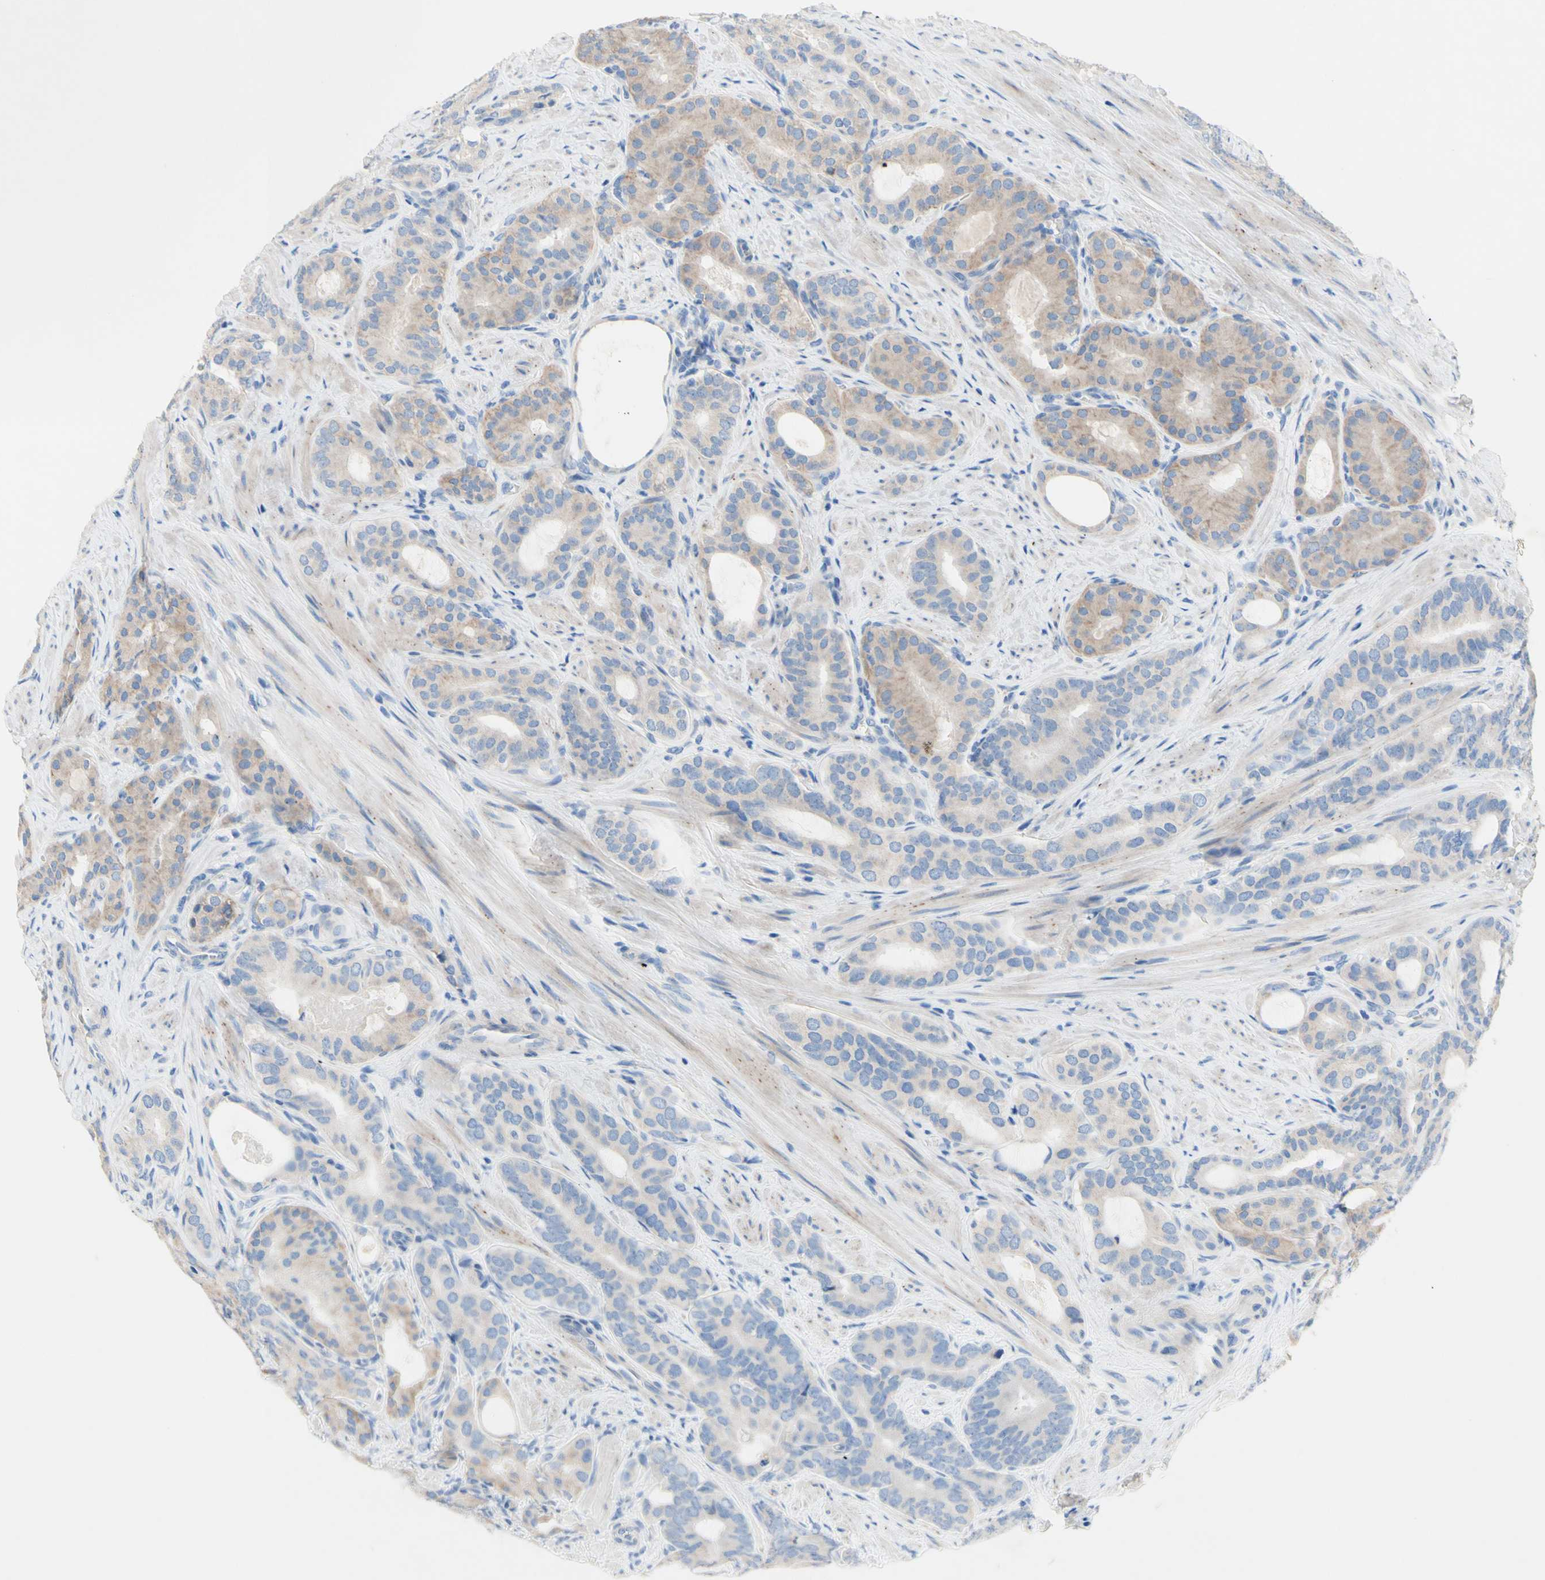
{"staining": {"intensity": "weak", "quantity": "25%-75%", "location": "cytoplasmic/membranous"}, "tissue": "prostate cancer", "cell_type": "Tumor cells", "image_type": "cancer", "snomed": [{"axis": "morphology", "description": "Adenocarcinoma, Low grade"}, {"axis": "topography", "description": "Prostate"}], "caption": "Weak cytoplasmic/membranous staining for a protein is seen in approximately 25%-75% of tumor cells of prostate low-grade adenocarcinoma using immunohistochemistry (IHC).", "gene": "TMIGD2", "patient": {"sex": "male", "age": 63}}